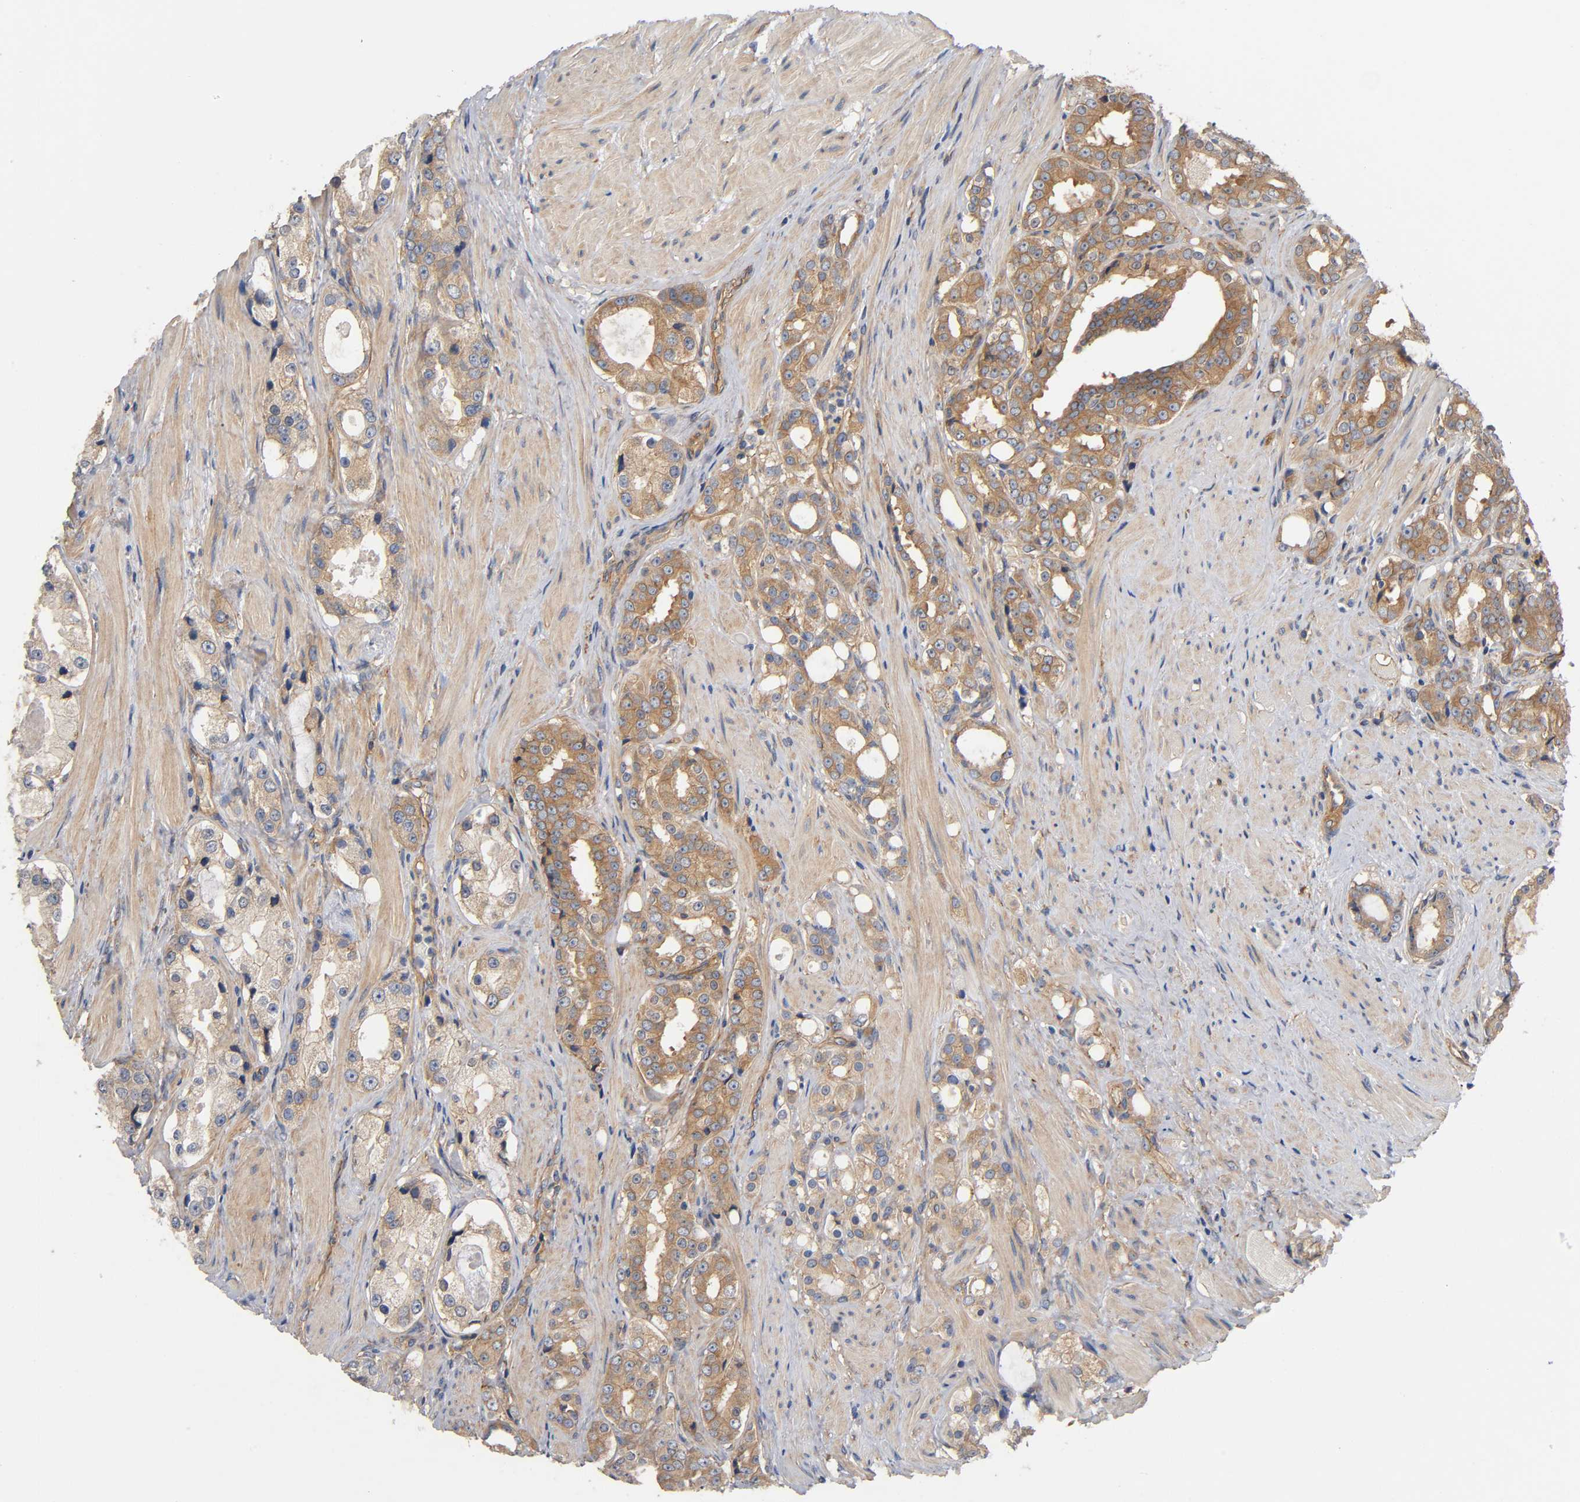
{"staining": {"intensity": "moderate", "quantity": ">75%", "location": "cytoplasmic/membranous"}, "tissue": "prostate cancer", "cell_type": "Tumor cells", "image_type": "cancer", "snomed": [{"axis": "morphology", "description": "Adenocarcinoma, Medium grade"}, {"axis": "topography", "description": "Prostate"}], "caption": "Moderate cytoplasmic/membranous protein expression is seen in approximately >75% of tumor cells in prostate medium-grade adenocarcinoma.", "gene": "MARS1", "patient": {"sex": "male", "age": 60}}